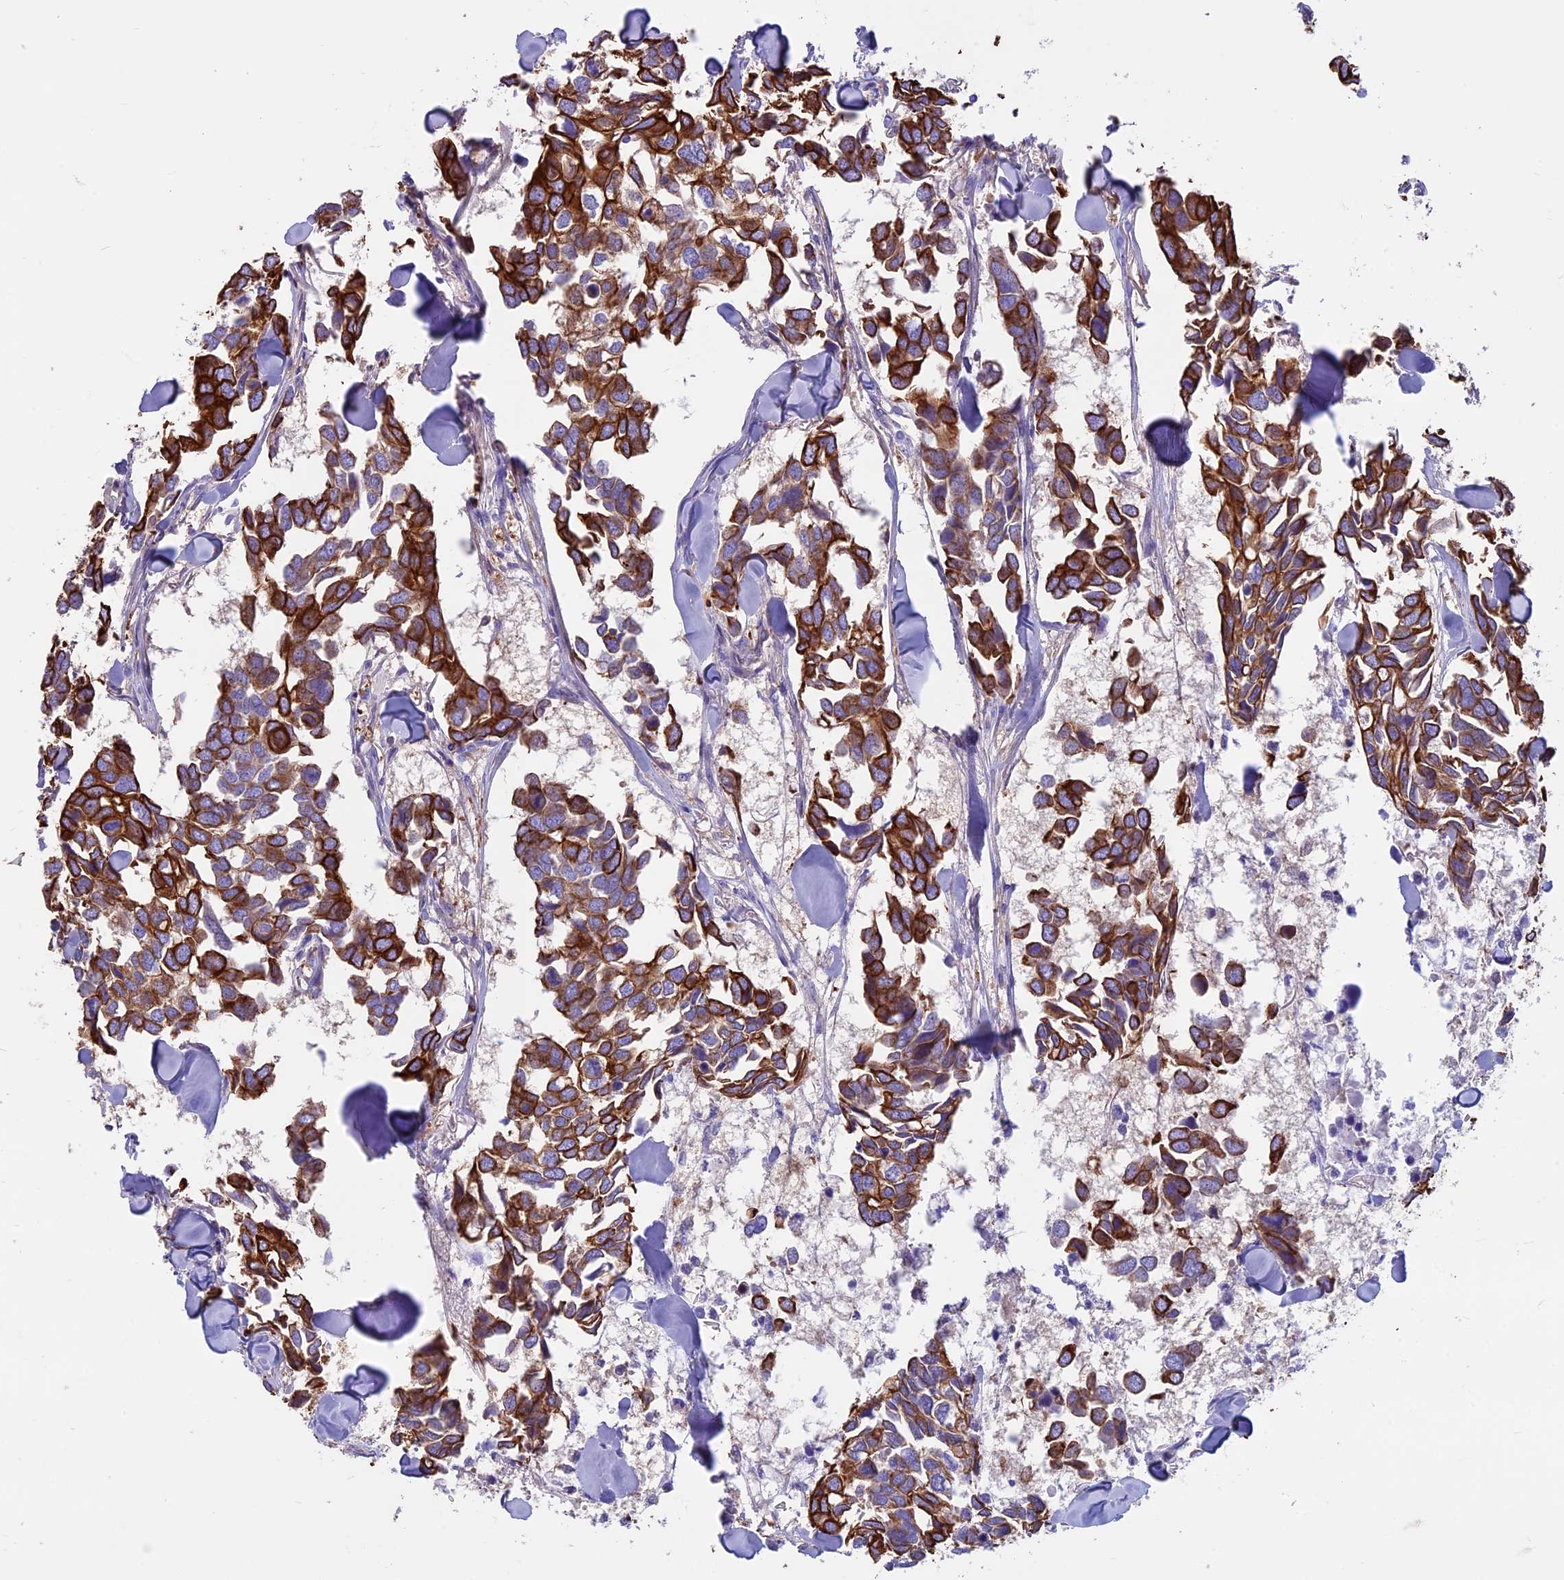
{"staining": {"intensity": "strong", "quantity": ">75%", "location": "cytoplasmic/membranous"}, "tissue": "breast cancer", "cell_type": "Tumor cells", "image_type": "cancer", "snomed": [{"axis": "morphology", "description": "Duct carcinoma"}, {"axis": "topography", "description": "Breast"}], "caption": "This is an image of immunohistochemistry (IHC) staining of breast invasive ductal carcinoma, which shows strong expression in the cytoplasmic/membranous of tumor cells.", "gene": "CDAN1", "patient": {"sex": "female", "age": 83}}